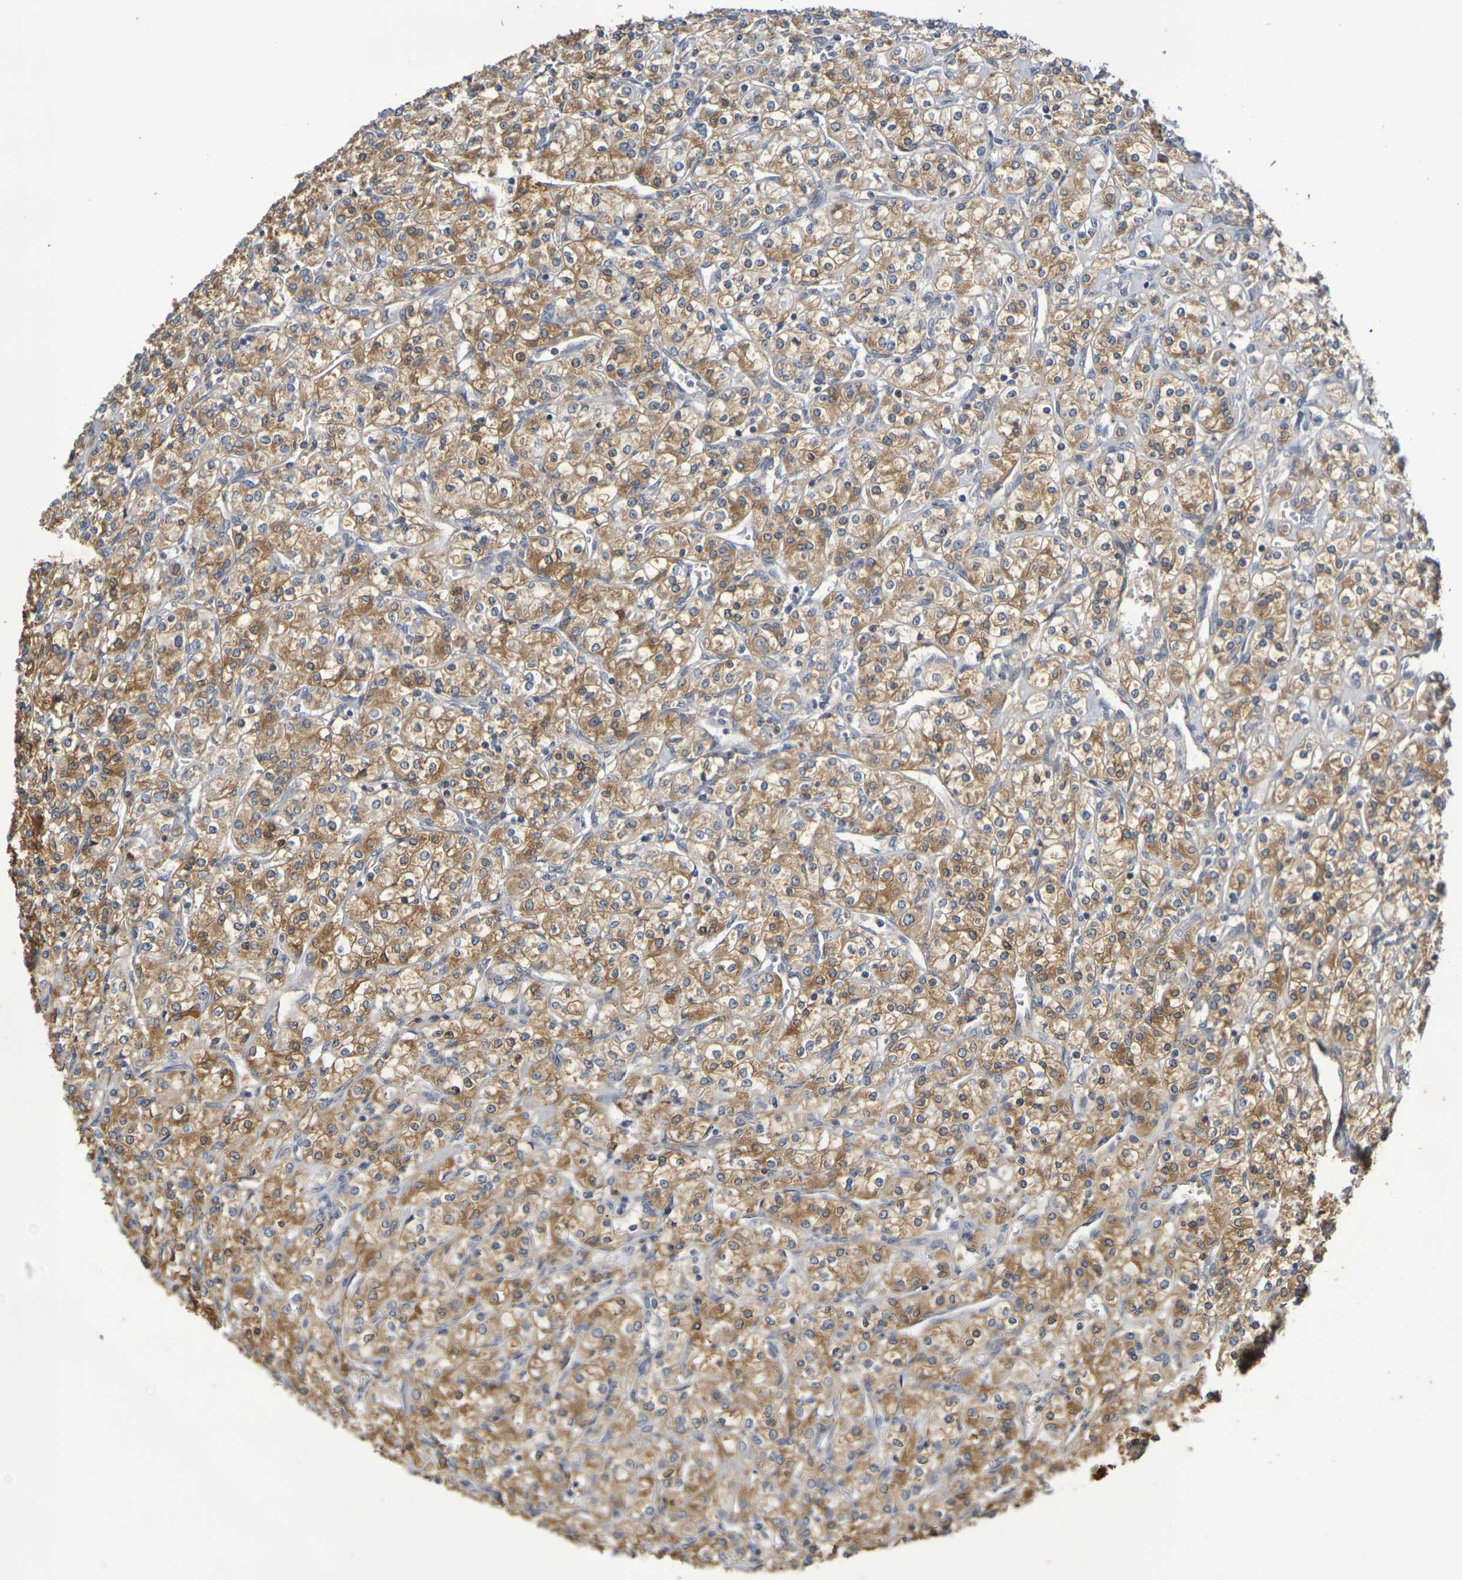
{"staining": {"intensity": "moderate", "quantity": ">75%", "location": "cytoplasmic/membranous"}, "tissue": "renal cancer", "cell_type": "Tumor cells", "image_type": "cancer", "snomed": [{"axis": "morphology", "description": "Adenocarcinoma, NOS"}, {"axis": "topography", "description": "Kidney"}], "caption": "This photomicrograph reveals renal cancer (adenocarcinoma) stained with immunohistochemistry to label a protein in brown. The cytoplasmic/membranous of tumor cells show moderate positivity for the protein. Nuclei are counter-stained blue.", "gene": "TERF2", "patient": {"sex": "male", "age": 77}}